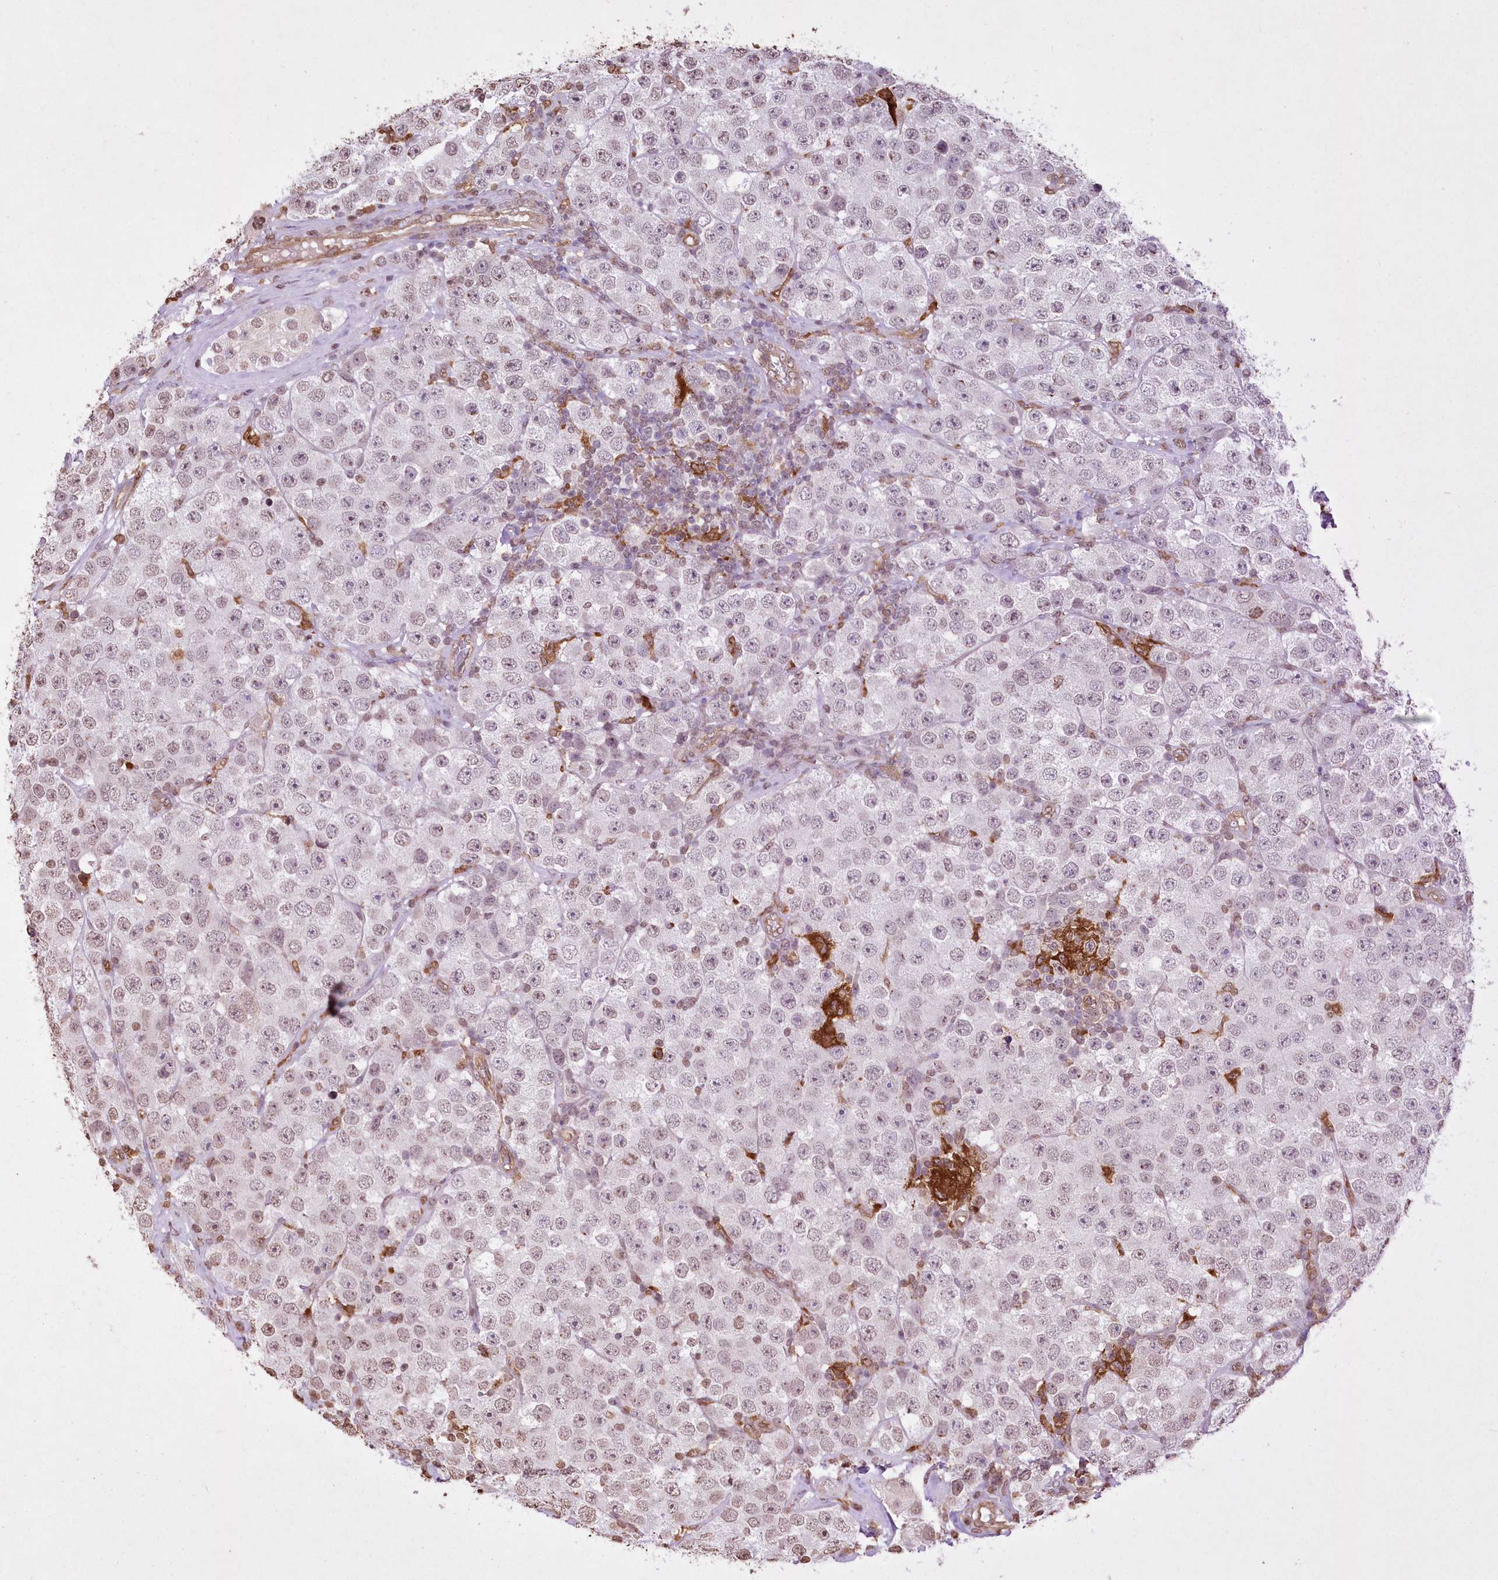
{"staining": {"intensity": "weak", "quantity": ">75%", "location": "nuclear"}, "tissue": "testis cancer", "cell_type": "Tumor cells", "image_type": "cancer", "snomed": [{"axis": "morphology", "description": "Seminoma, NOS"}, {"axis": "topography", "description": "Testis"}], "caption": "A low amount of weak nuclear expression is present in about >75% of tumor cells in testis seminoma tissue.", "gene": "FCHO2", "patient": {"sex": "male", "age": 28}}